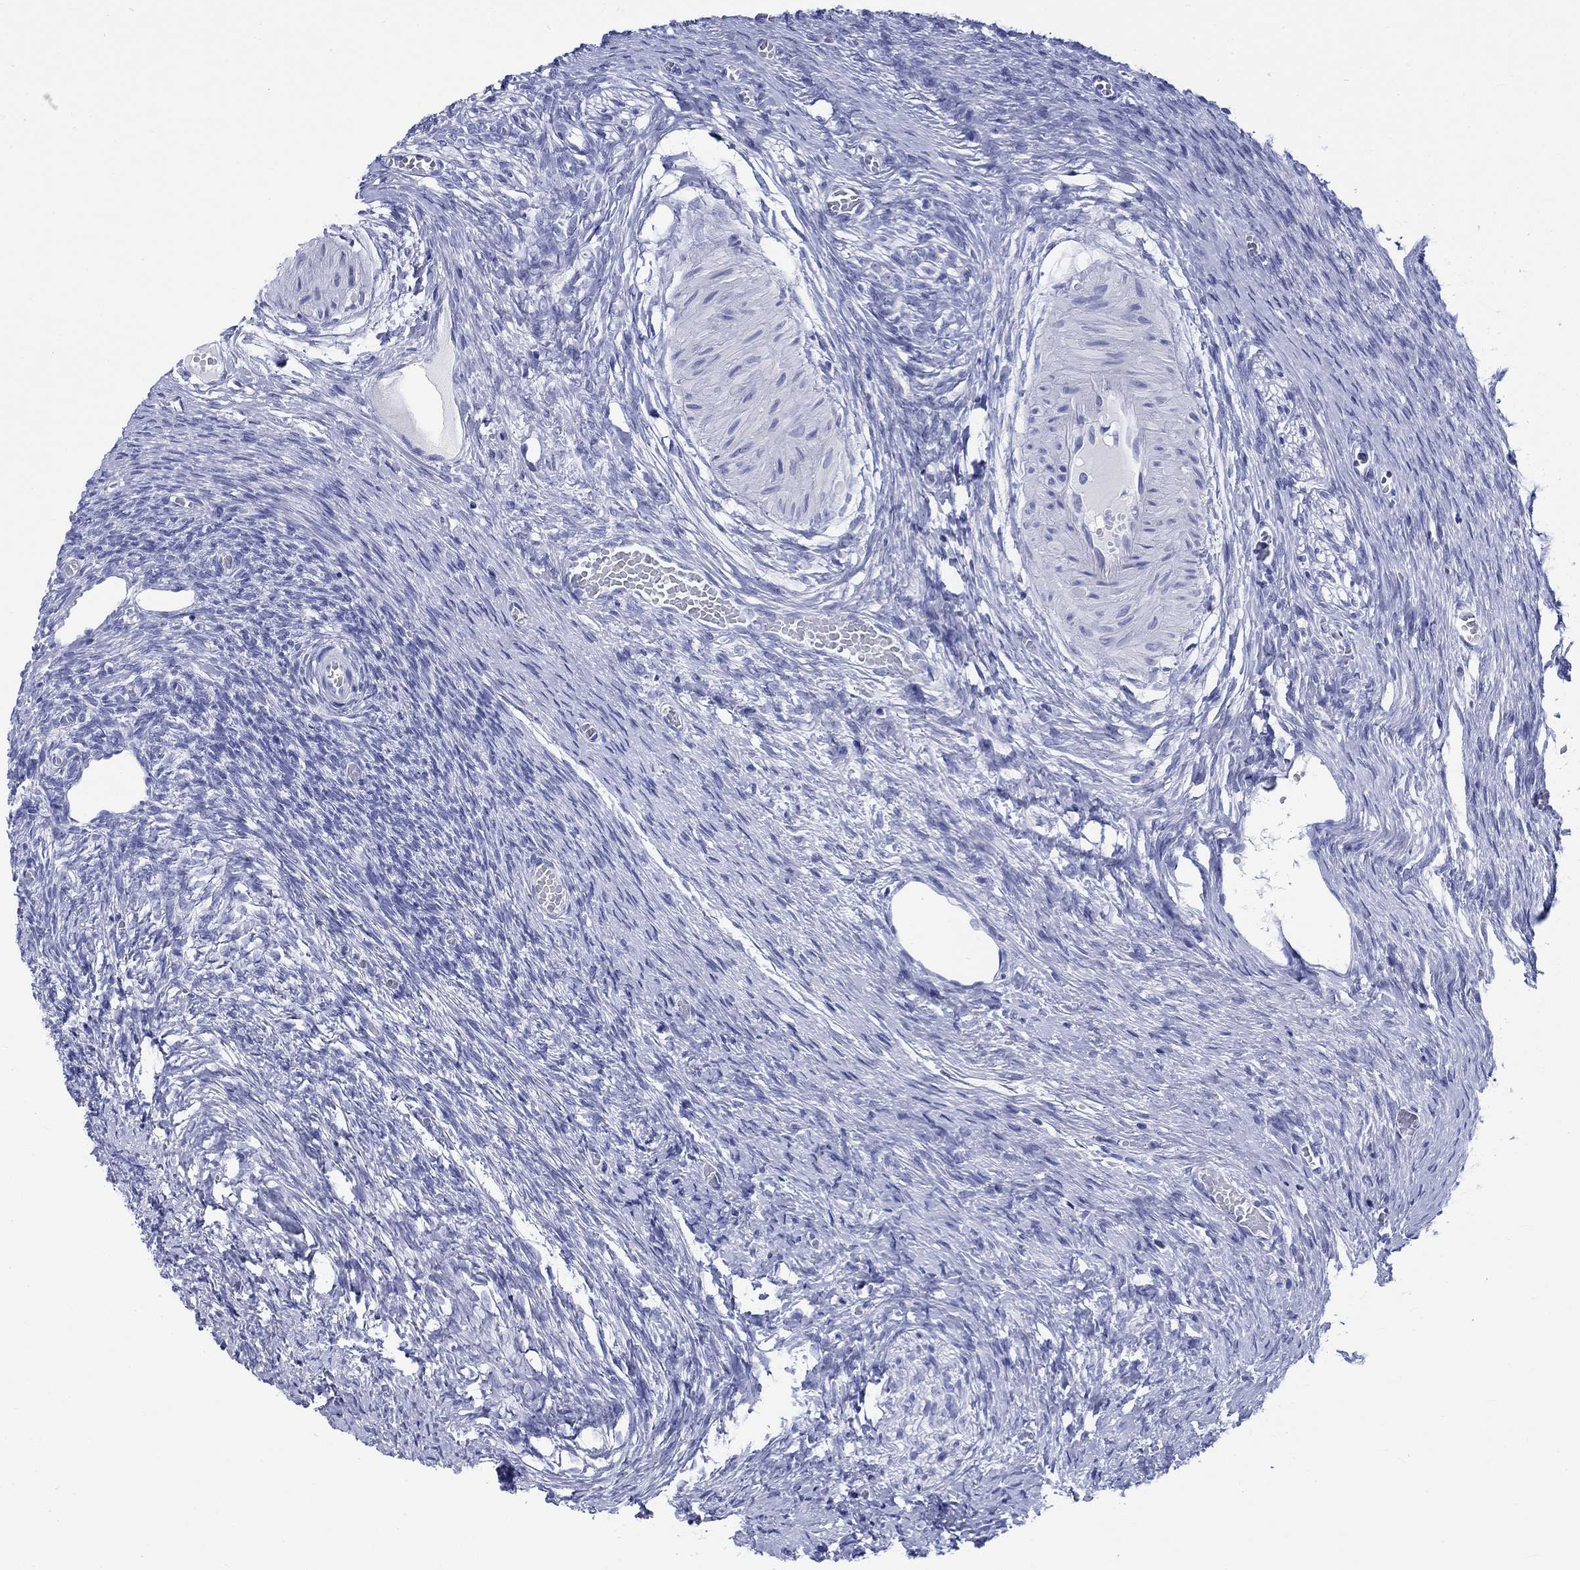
{"staining": {"intensity": "negative", "quantity": "none", "location": "none"}, "tissue": "ovary", "cell_type": "Follicle cells", "image_type": "normal", "snomed": [{"axis": "morphology", "description": "Normal tissue, NOS"}, {"axis": "topography", "description": "Ovary"}], "caption": "The micrograph displays no significant positivity in follicle cells of ovary. (DAB immunohistochemistry (IHC) with hematoxylin counter stain).", "gene": "KRT76", "patient": {"sex": "female", "age": 27}}